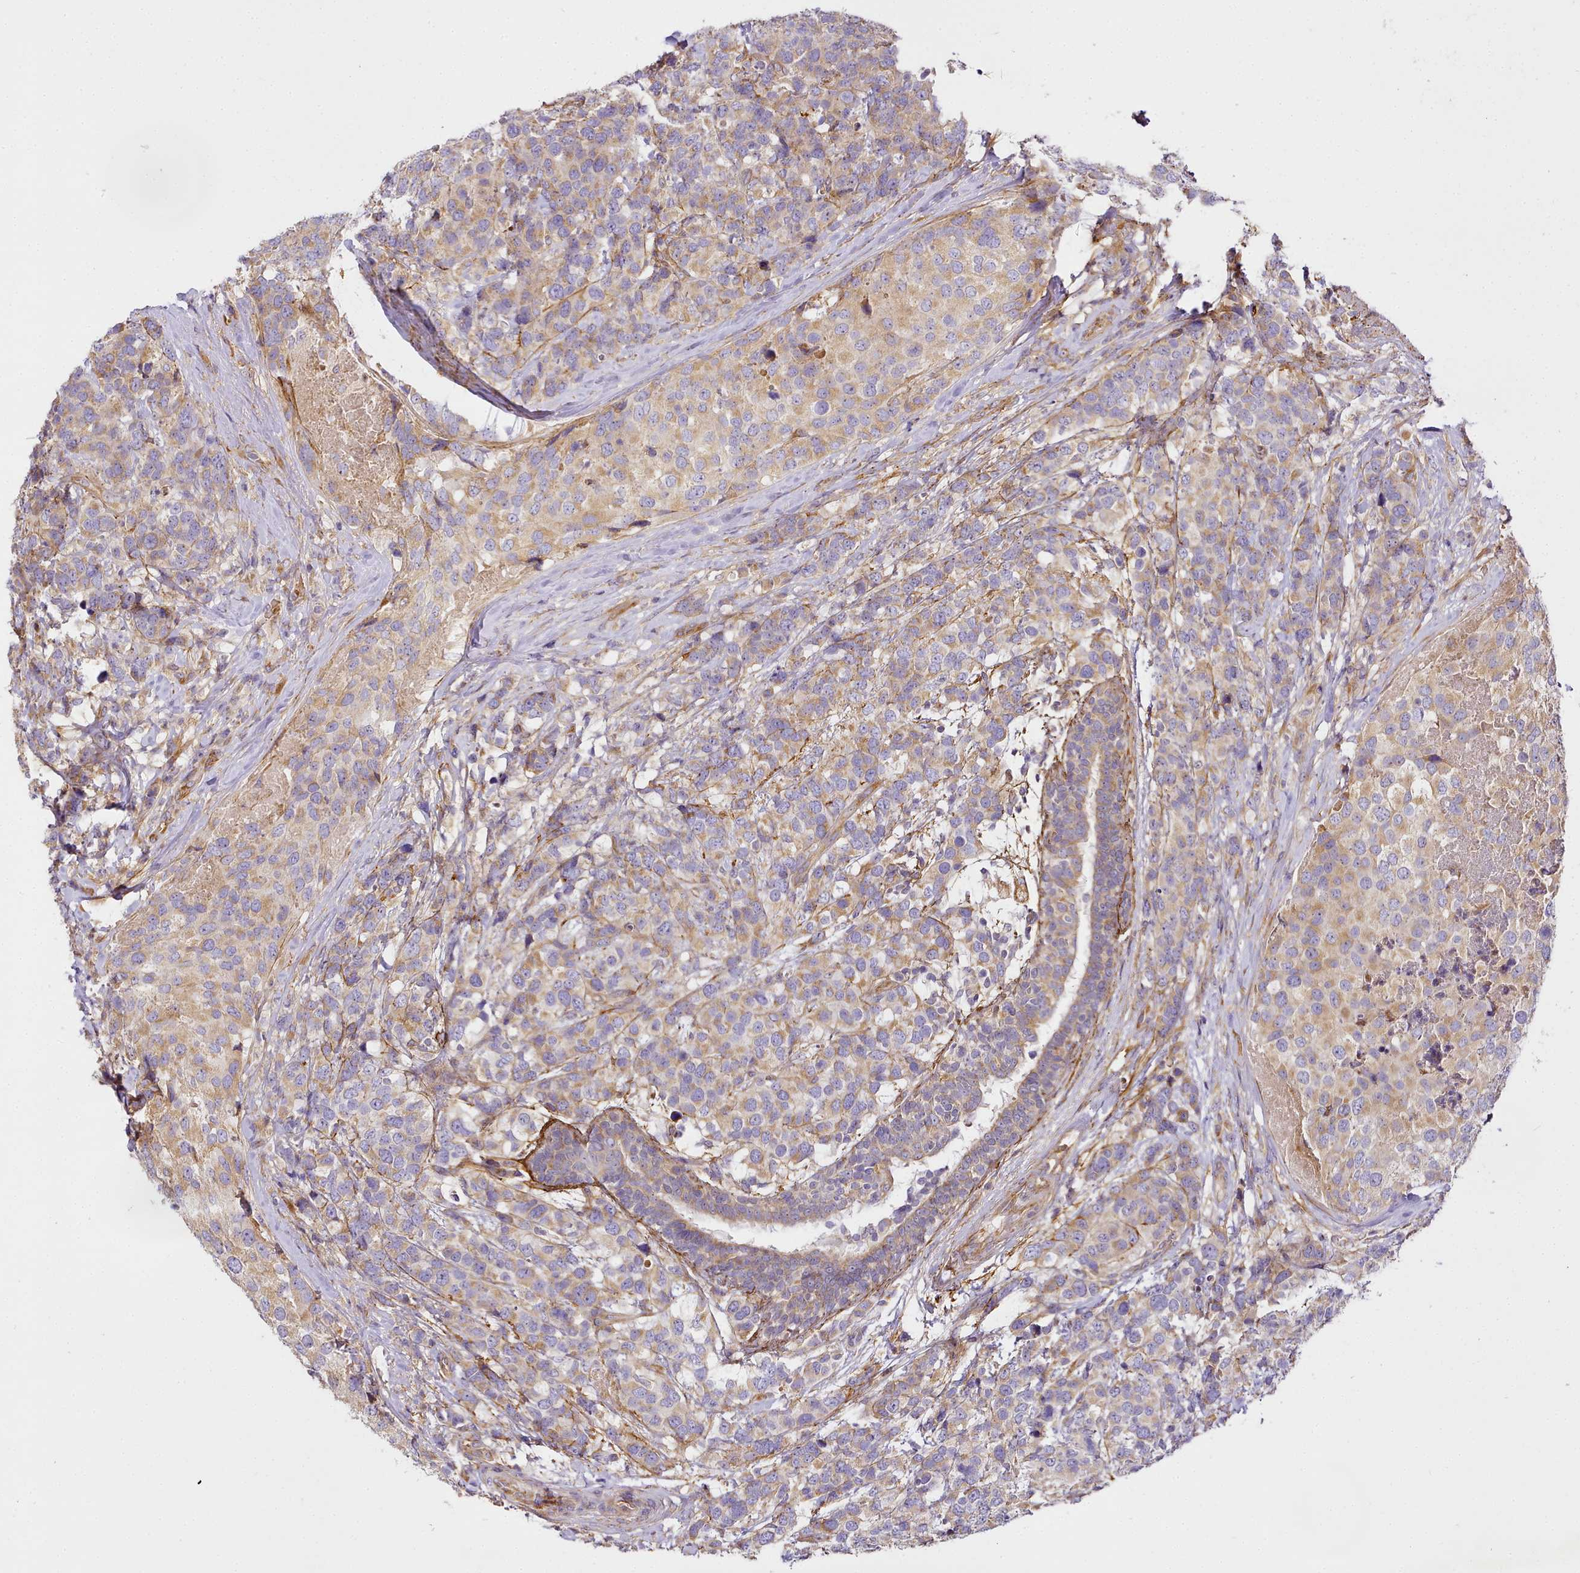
{"staining": {"intensity": "weak", "quantity": "25%-75%", "location": "cytoplasmic/membranous"}, "tissue": "breast cancer", "cell_type": "Tumor cells", "image_type": "cancer", "snomed": [{"axis": "morphology", "description": "Lobular carcinoma"}, {"axis": "topography", "description": "Breast"}], "caption": "High-magnification brightfield microscopy of lobular carcinoma (breast) stained with DAB (3,3'-diaminobenzidine) (brown) and counterstained with hematoxylin (blue). tumor cells exhibit weak cytoplasmic/membranous positivity is appreciated in about25%-75% of cells.", "gene": "NBPF1", "patient": {"sex": "female", "age": 59}}